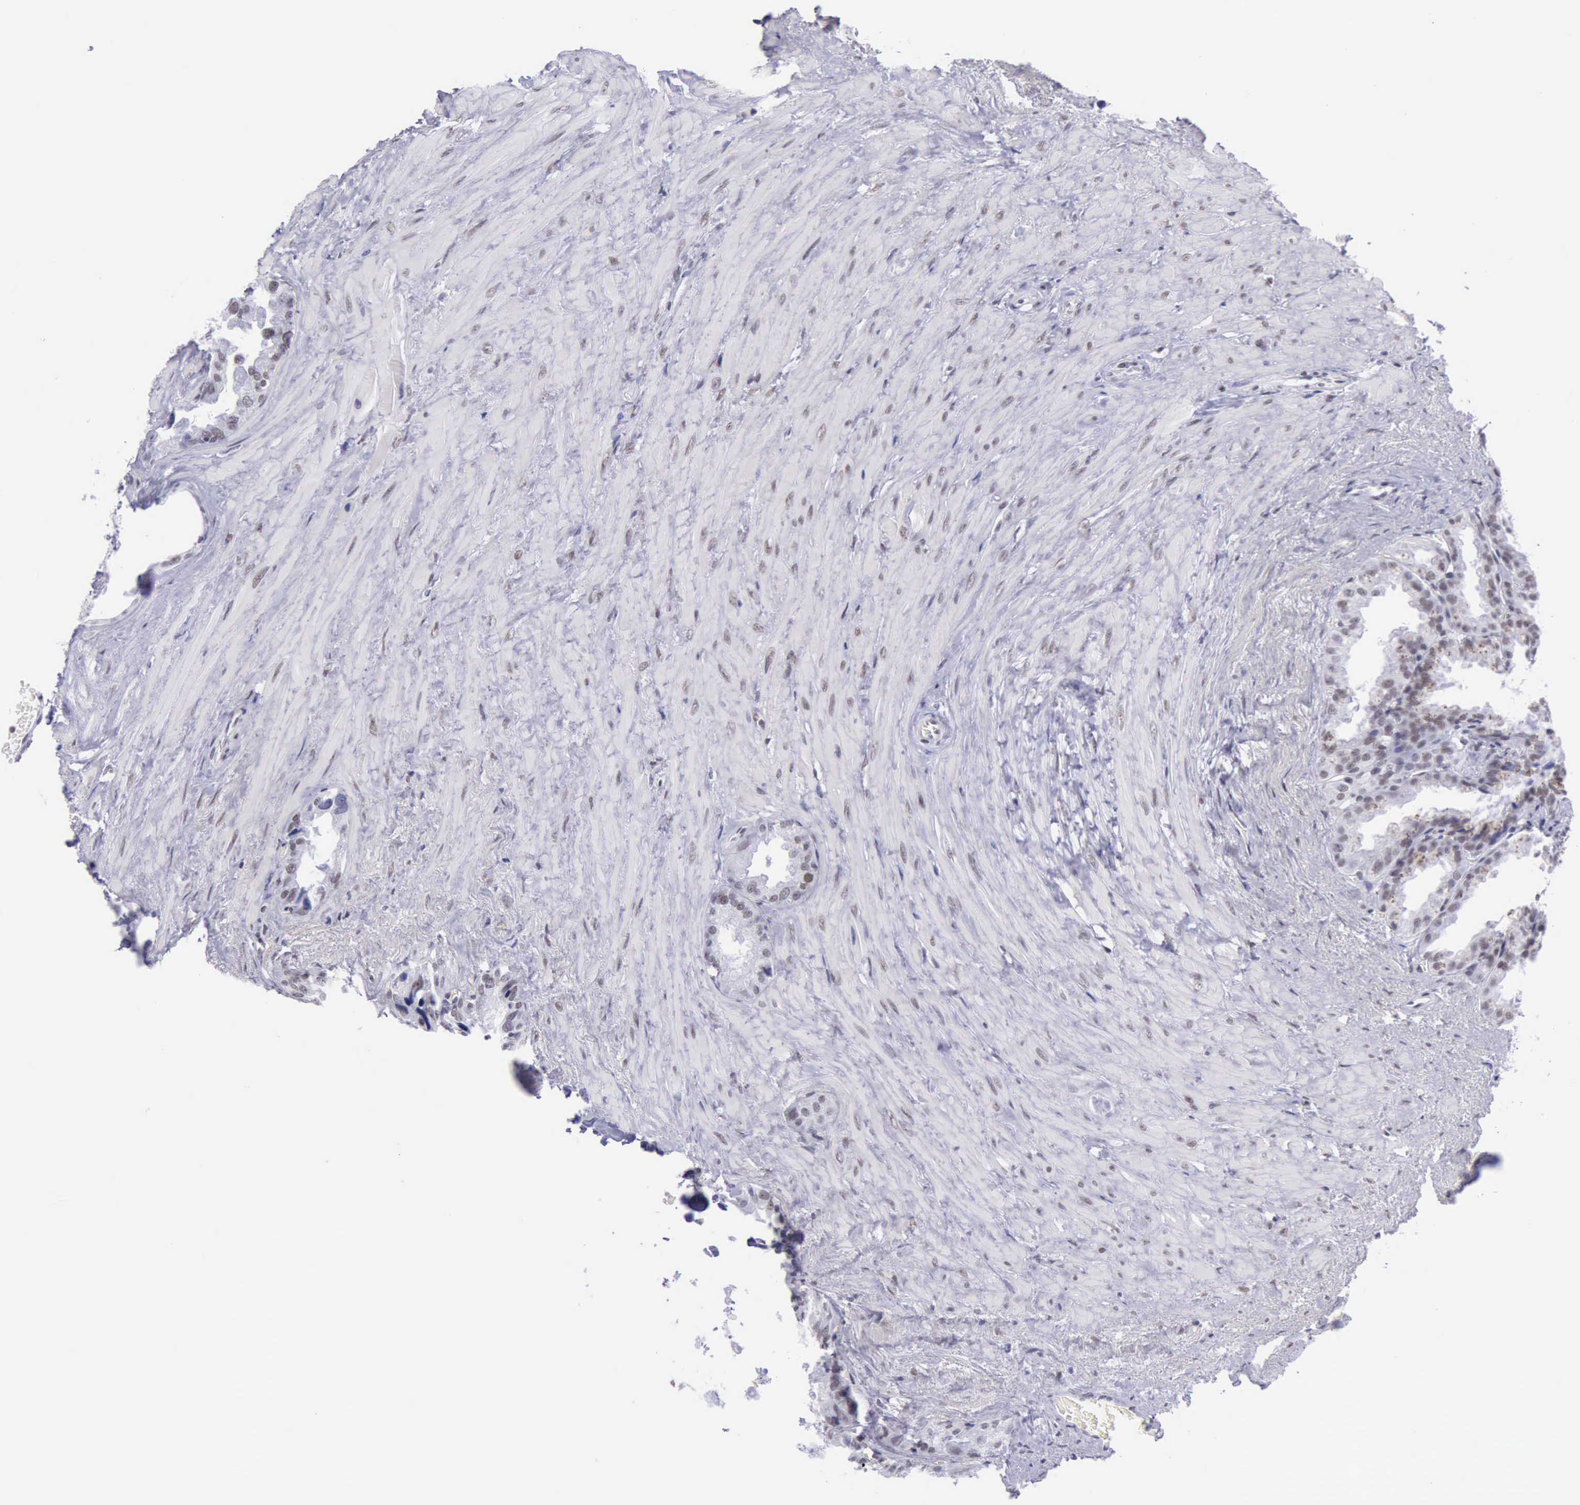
{"staining": {"intensity": "moderate", "quantity": "25%-75%", "location": "nuclear"}, "tissue": "seminal vesicle", "cell_type": "Glandular cells", "image_type": "normal", "snomed": [{"axis": "morphology", "description": "Normal tissue, NOS"}, {"axis": "topography", "description": "Prostate"}, {"axis": "topography", "description": "Seminal veicle"}], "caption": "The immunohistochemical stain highlights moderate nuclear staining in glandular cells of normal seminal vesicle.", "gene": "EP300", "patient": {"sex": "male", "age": 63}}